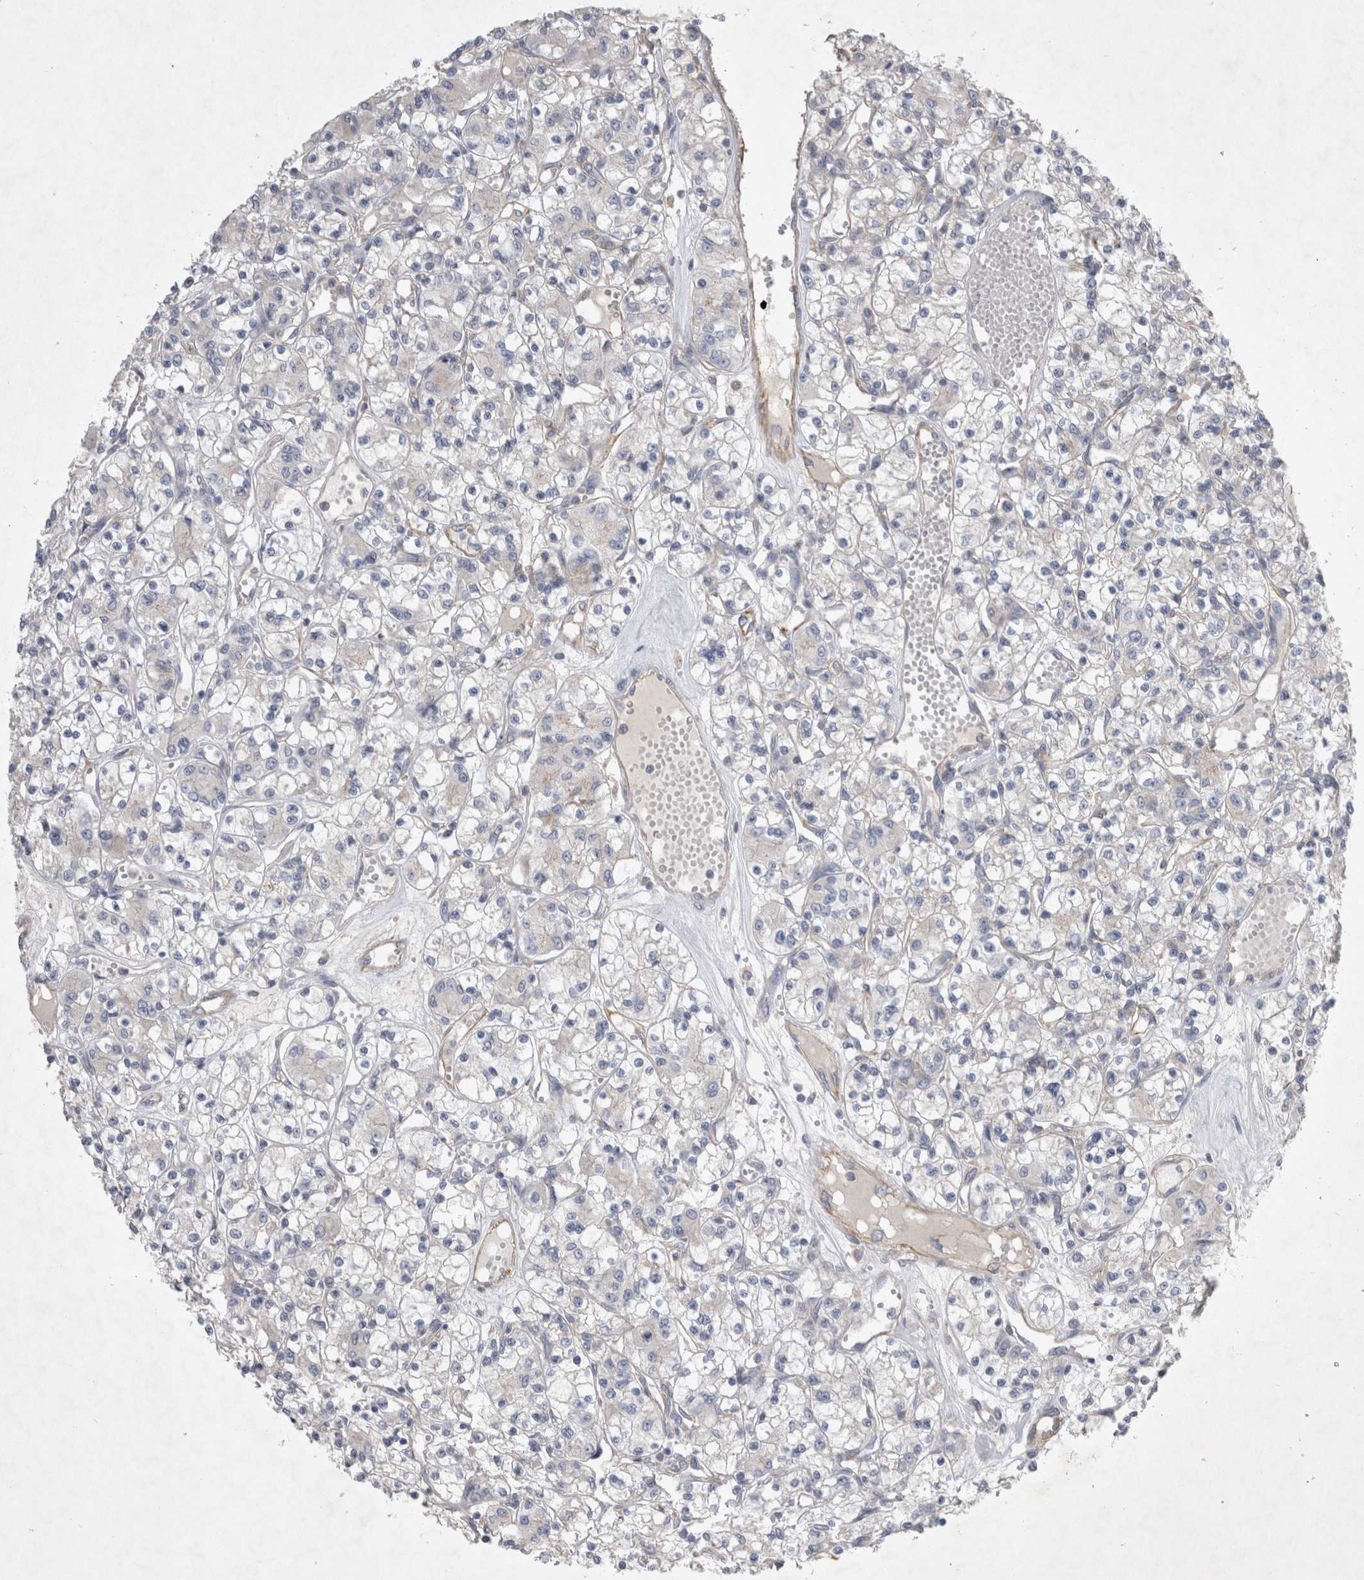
{"staining": {"intensity": "negative", "quantity": "none", "location": "none"}, "tissue": "renal cancer", "cell_type": "Tumor cells", "image_type": "cancer", "snomed": [{"axis": "morphology", "description": "Adenocarcinoma, NOS"}, {"axis": "topography", "description": "Kidney"}], "caption": "Adenocarcinoma (renal) was stained to show a protein in brown. There is no significant positivity in tumor cells.", "gene": "STRADB", "patient": {"sex": "female", "age": 59}}